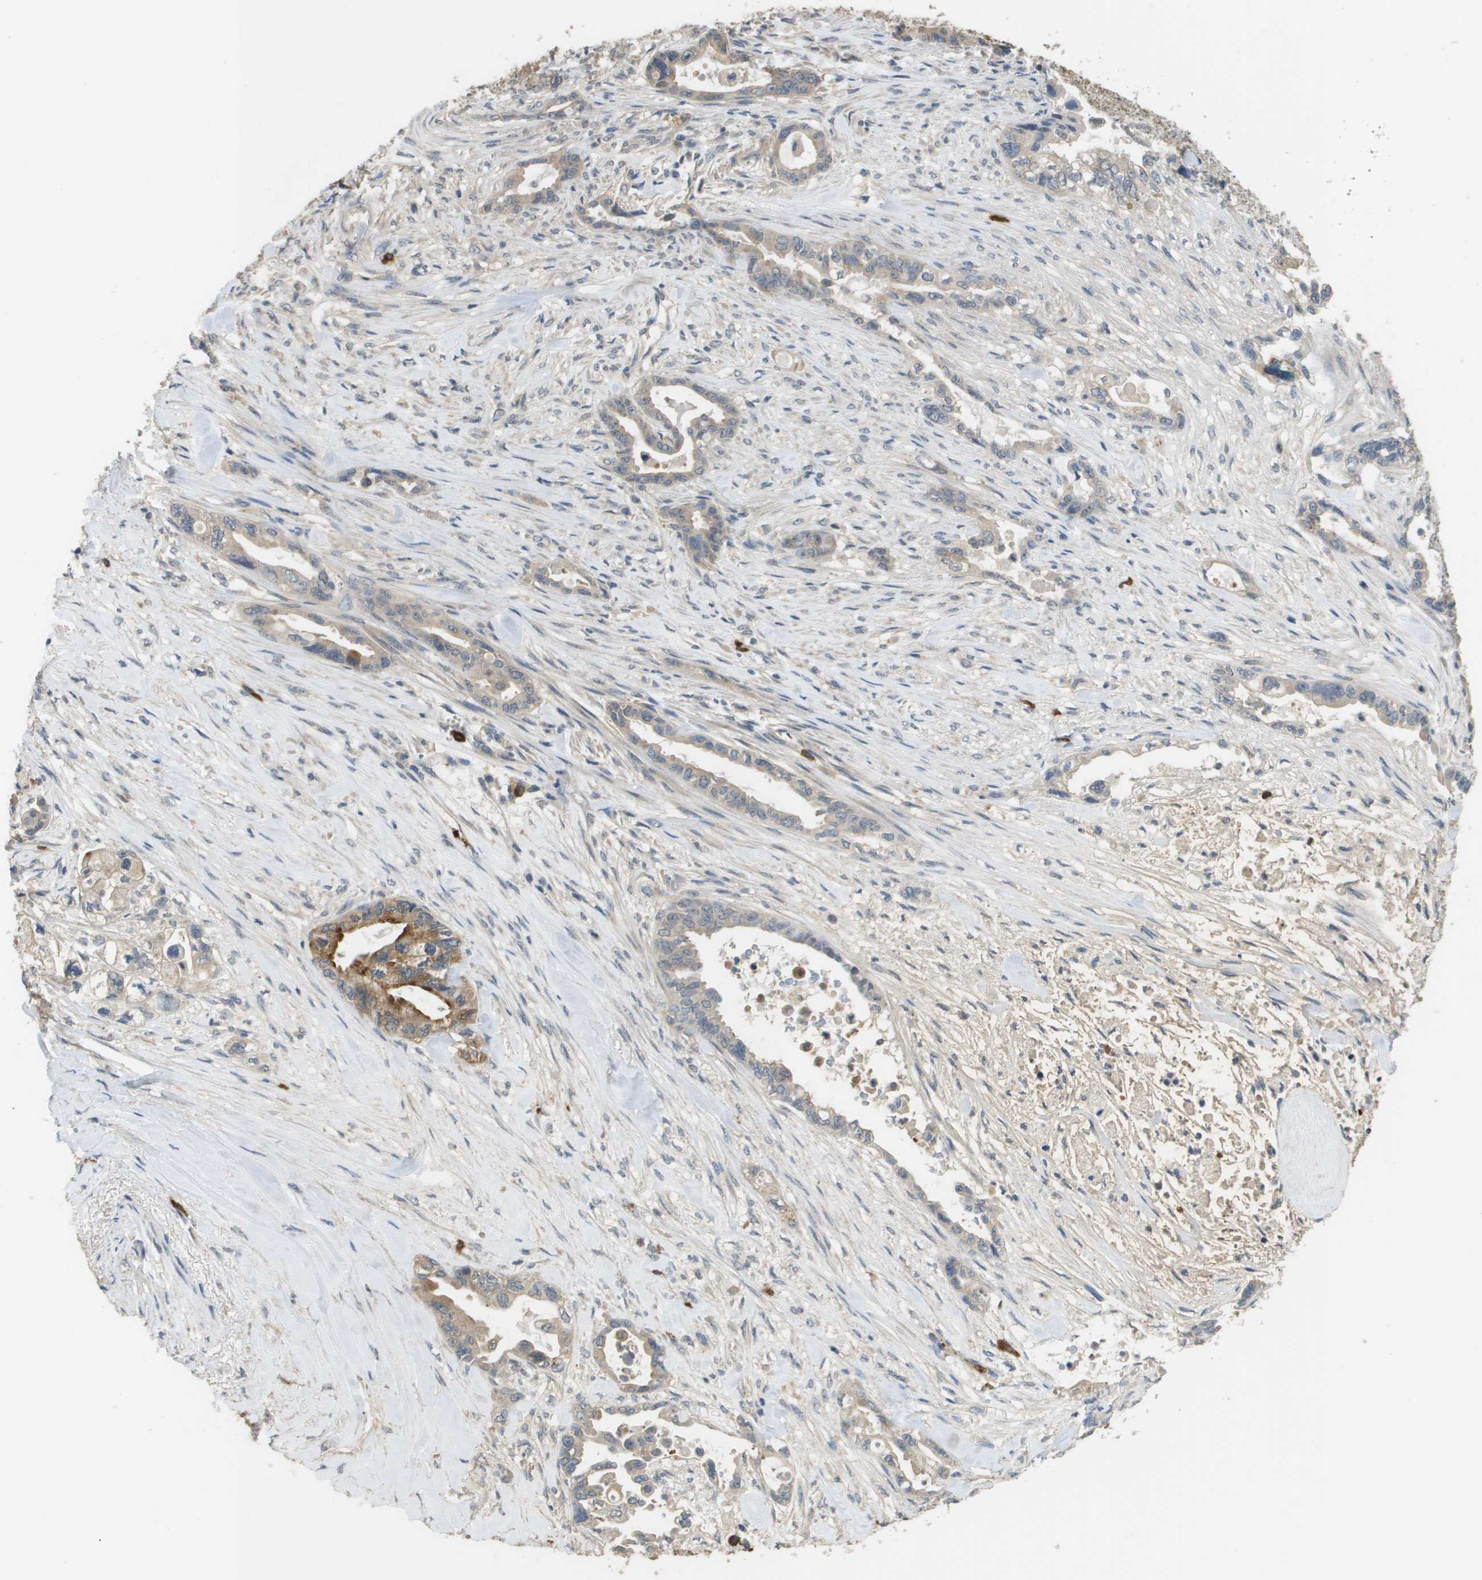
{"staining": {"intensity": "moderate", "quantity": "25%-75%", "location": "cytoplasmic/membranous"}, "tissue": "pancreatic cancer", "cell_type": "Tumor cells", "image_type": "cancer", "snomed": [{"axis": "morphology", "description": "Adenocarcinoma, NOS"}, {"axis": "topography", "description": "Pancreas"}], "caption": "High-power microscopy captured an immunohistochemistry (IHC) image of pancreatic cancer, revealing moderate cytoplasmic/membranous staining in approximately 25%-75% of tumor cells.", "gene": "RAB27B", "patient": {"sex": "male", "age": 70}}